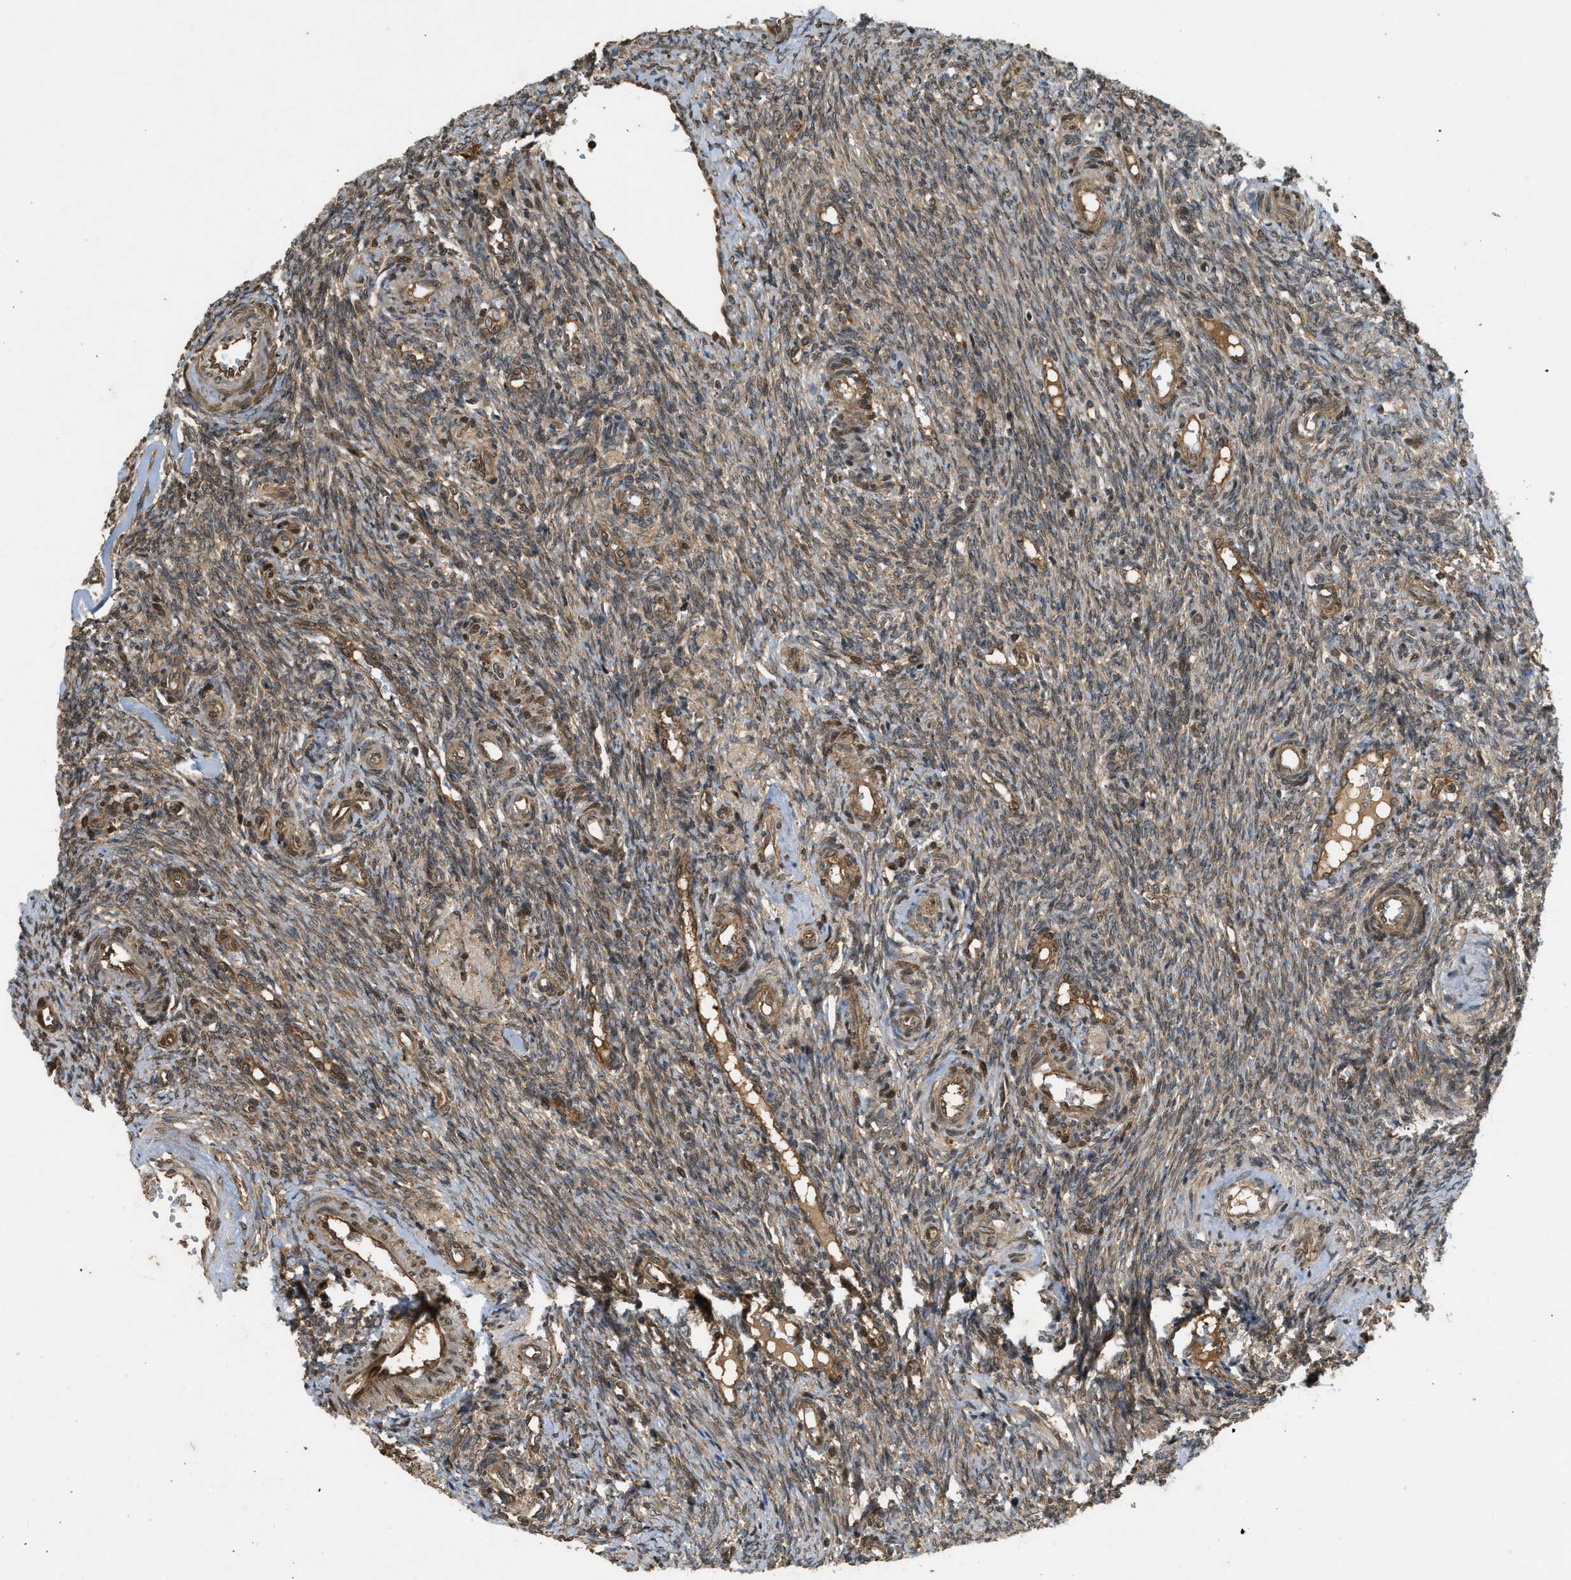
{"staining": {"intensity": "moderate", "quantity": ">75%", "location": "cytoplasmic/membranous,nuclear"}, "tissue": "ovary", "cell_type": "Ovarian stroma cells", "image_type": "normal", "snomed": [{"axis": "morphology", "description": "Normal tissue, NOS"}, {"axis": "topography", "description": "Ovary"}], "caption": "Brown immunohistochemical staining in unremarkable ovary demonstrates moderate cytoplasmic/membranous,nuclear expression in about >75% of ovarian stroma cells.", "gene": "EIF2AK3", "patient": {"sex": "female", "age": 41}}